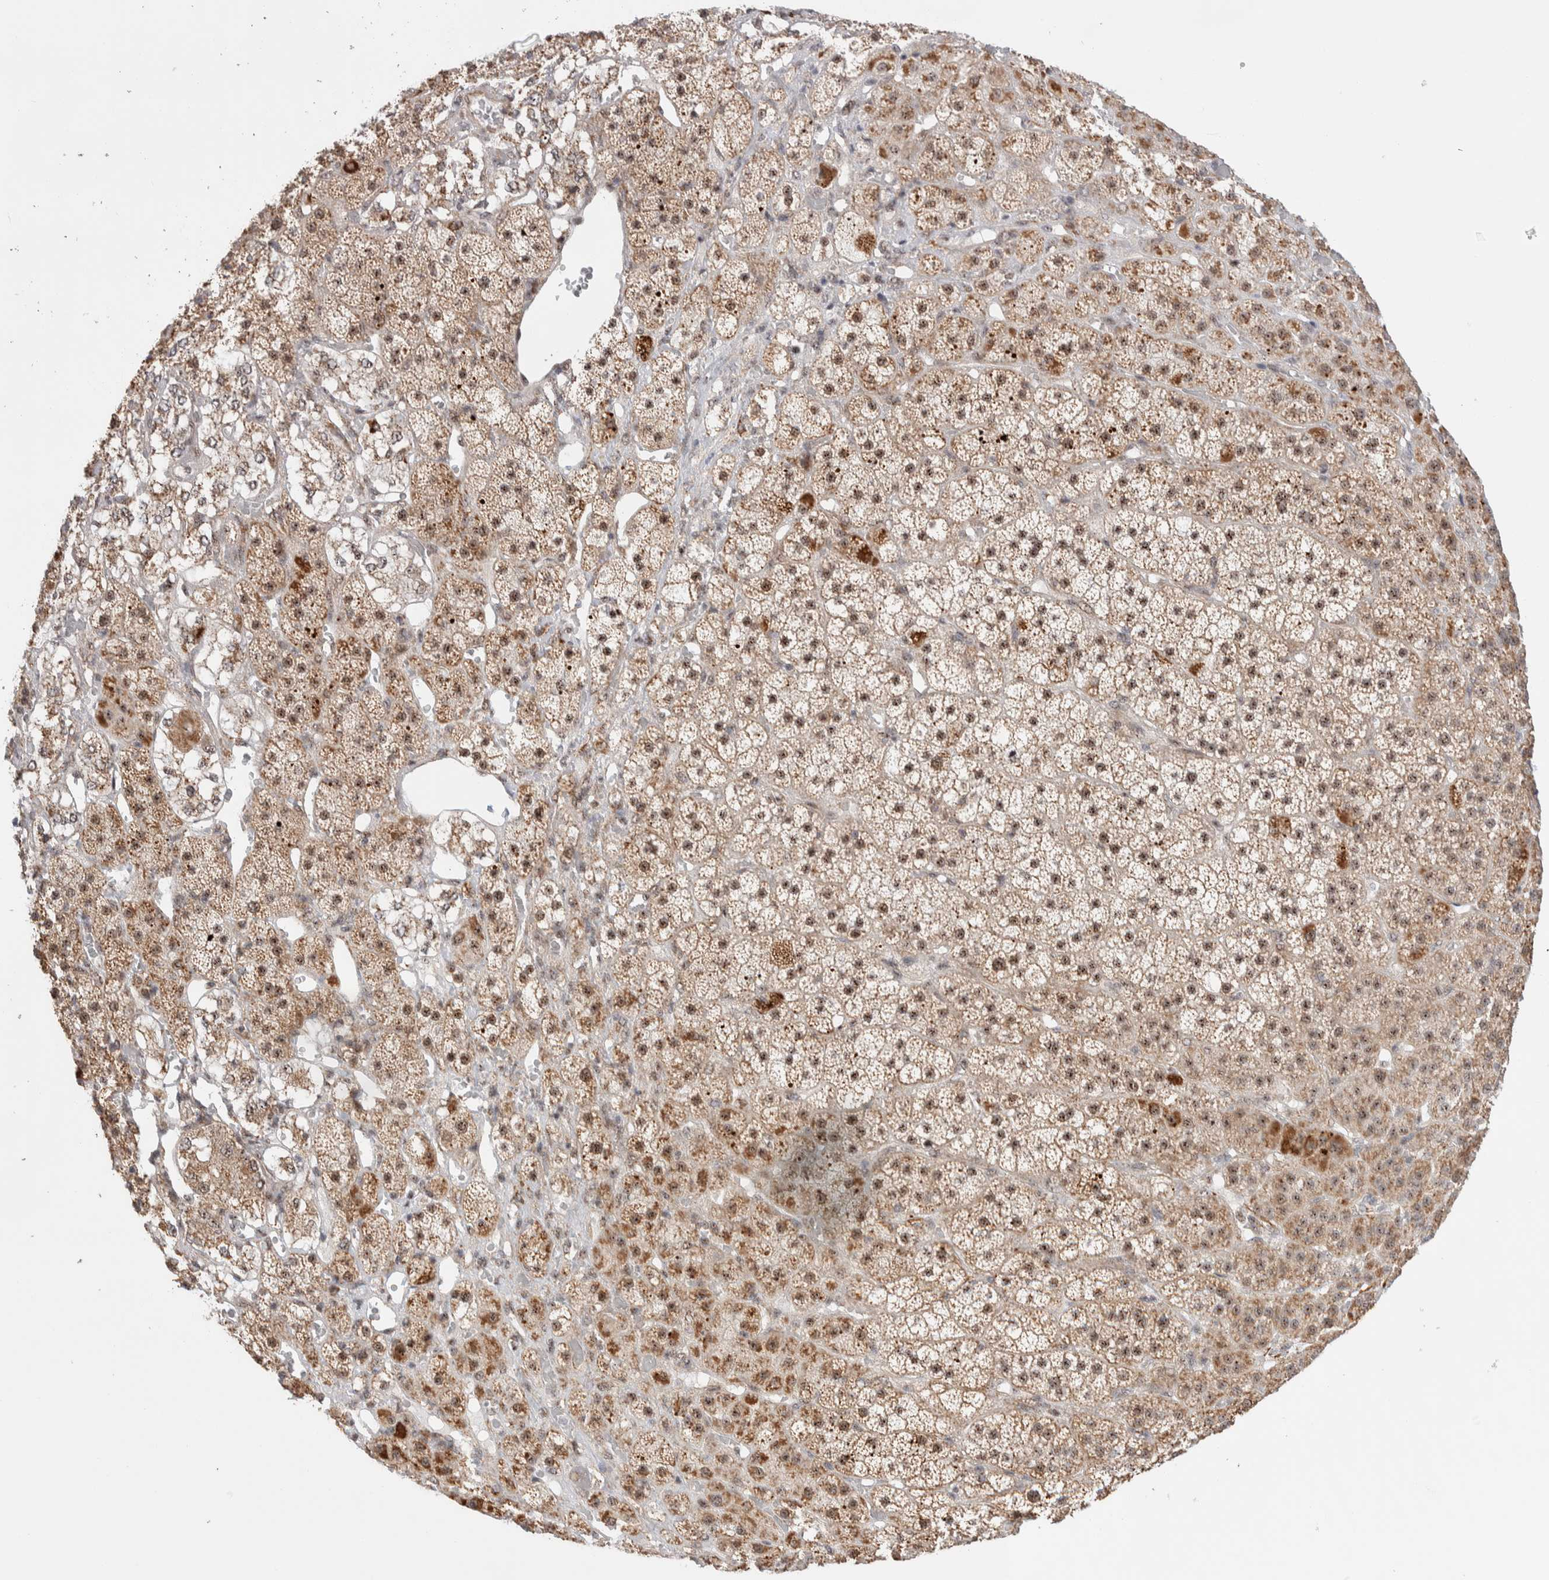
{"staining": {"intensity": "moderate", "quantity": ">75%", "location": "cytoplasmic/membranous,nuclear"}, "tissue": "adrenal gland", "cell_type": "Glandular cells", "image_type": "normal", "snomed": [{"axis": "morphology", "description": "Normal tissue, NOS"}, {"axis": "topography", "description": "Adrenal gland"}], "caption": "Immunohistochemistry (IHC) (DAB (3,3'-diaminobenzidine)) staining of benign human adrenal gland demonstrates moderate cytoplasmic/membranous,nuclear protein staining in about >75% of glandular cells. (brown staining indicates protein expression, while blue staining denotes nuclei).", "gene": "ZNF695", "patient": {"sex": "male", "age": 57}}